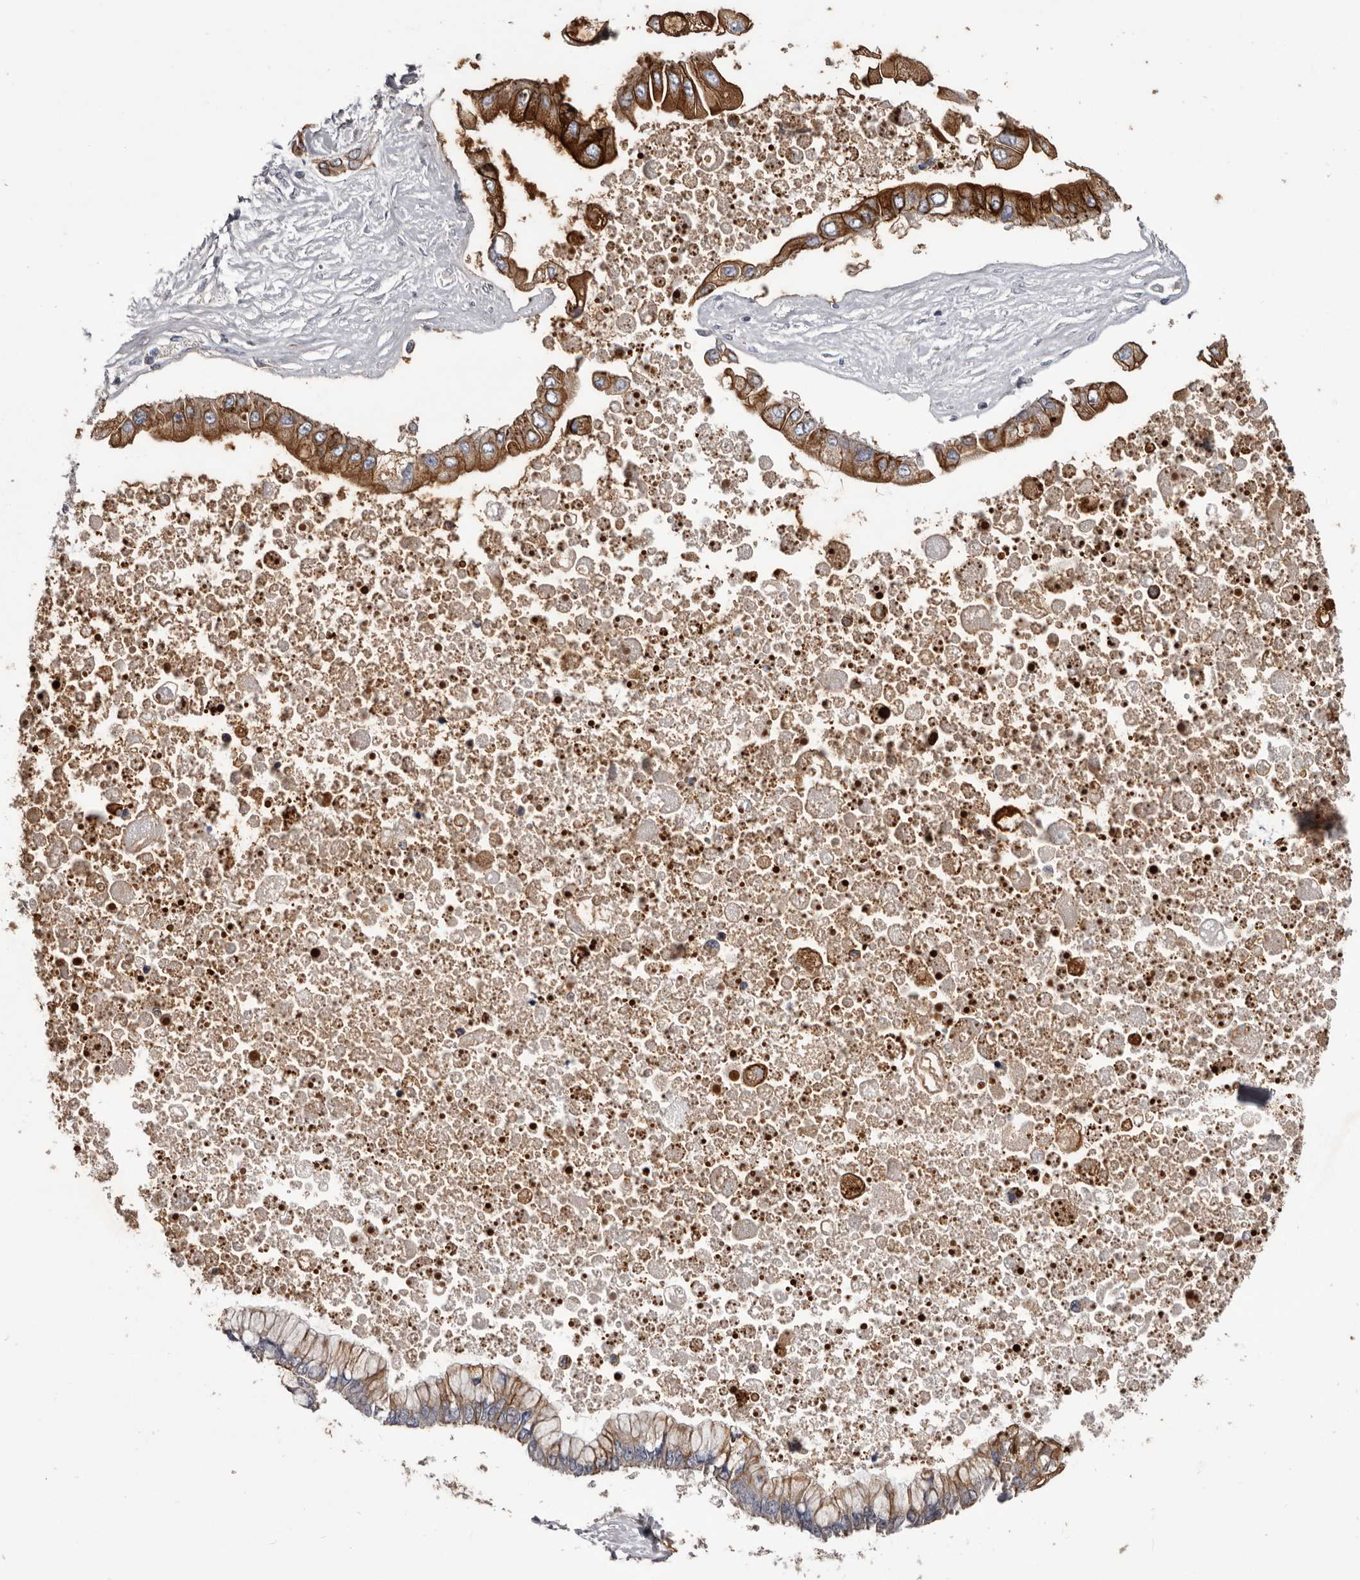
{"staining": {"intensity": "strong", "quantity": ">75%", "location": "cytoplasmic/membranous"}, "tissue": "liver cancer", "cell_type": "Tumor cells", "image_type": "cancer", "snomed": [{"axis": "morphology", "description": "Cholangiocarcinoma"}, {"axis": "topography", "description": "Liver"}], "caption": "Protein expression analysis of liver cholangiocarcinoma shows strong cytoplasmic/membranous expression in about >75% of tumor cells. Immunohistochemistry (ihc) stains the protein in brown and the nuclei are stained blue.", "gene": "LPAR6", "patient": {"sex": "male", "age": 50}}